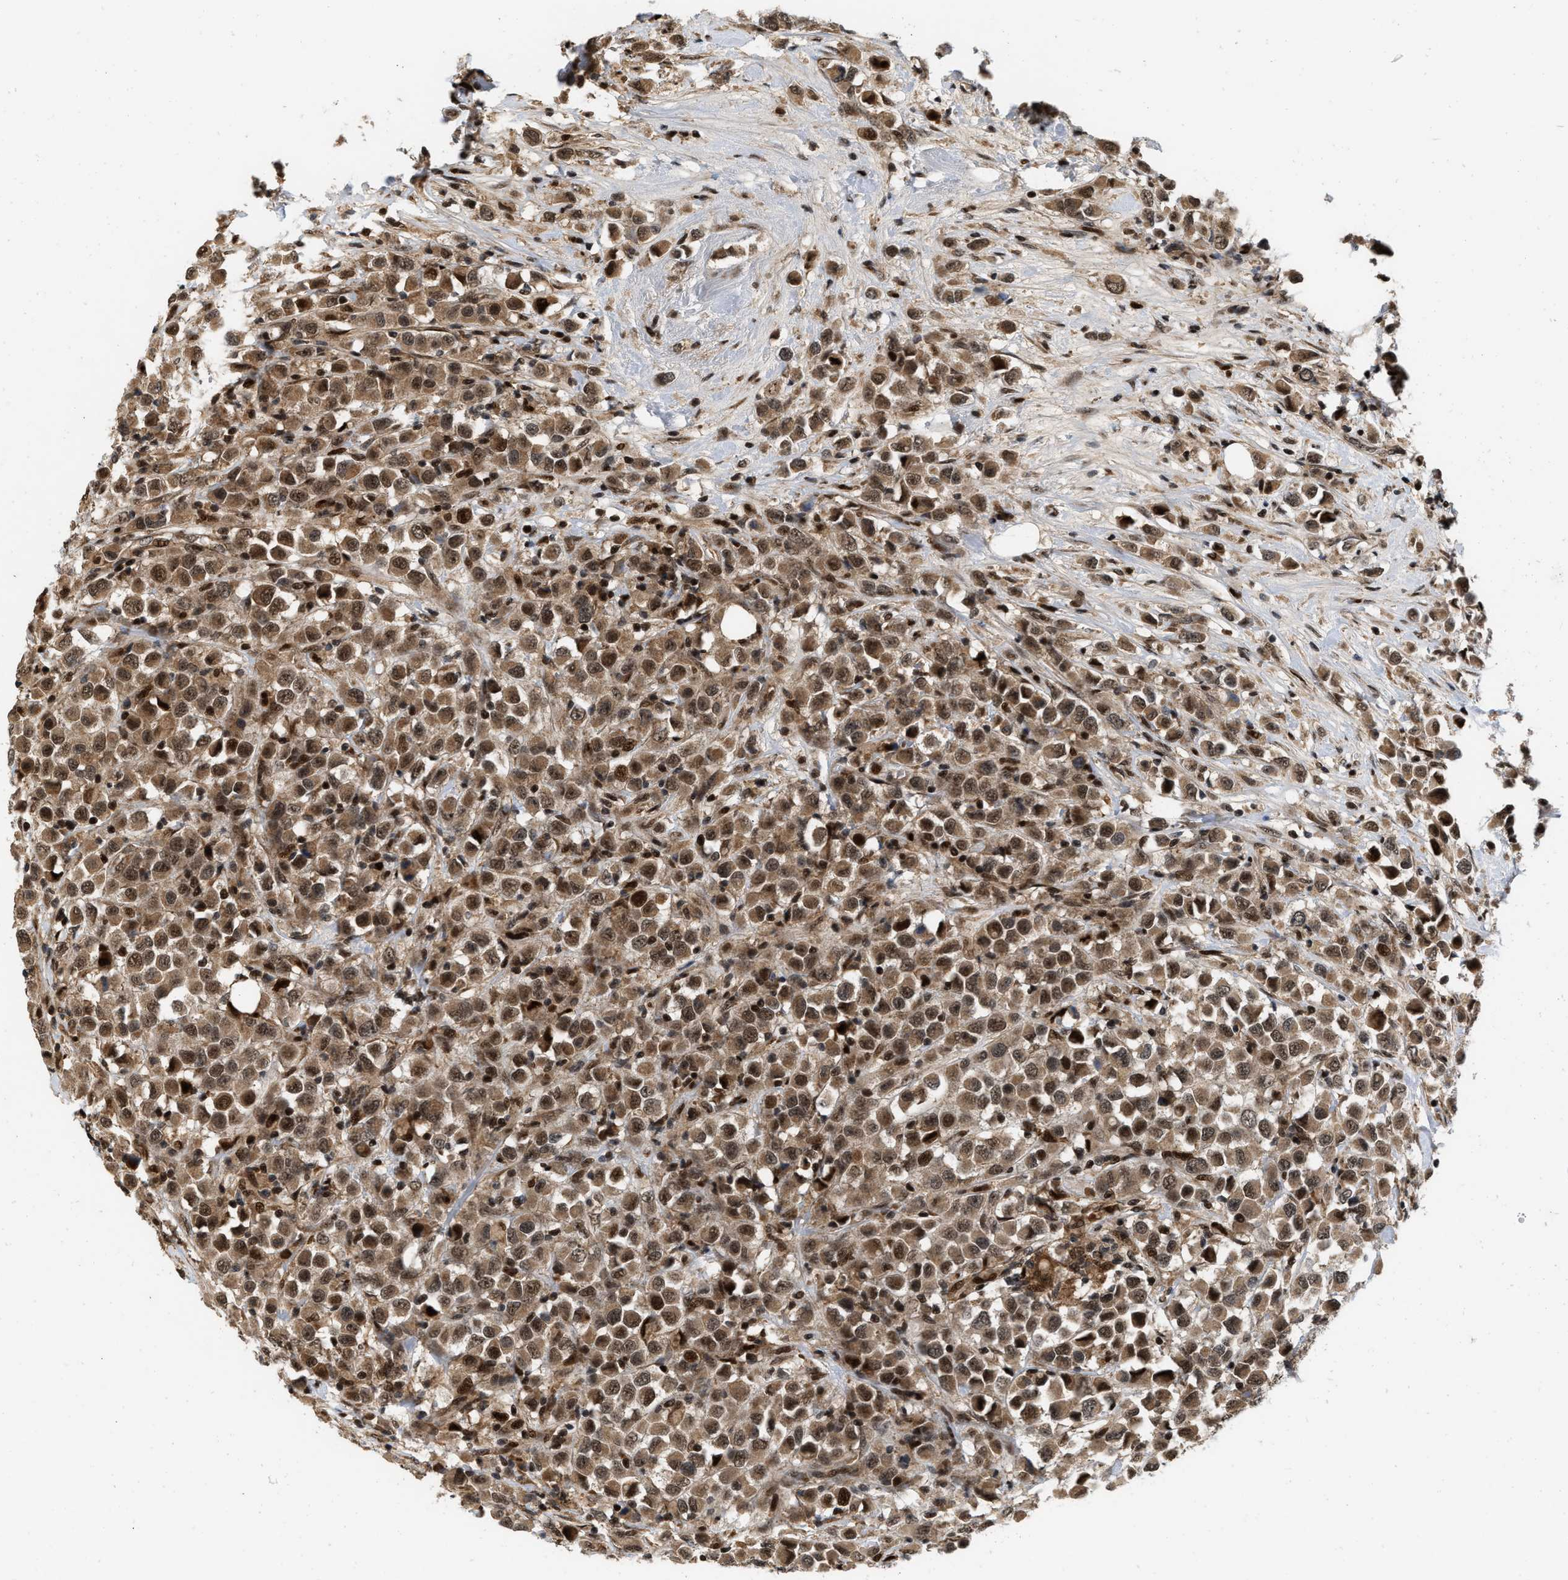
{"staining": {"intensity": "strong", "quantity": ">75%", "location": "cytoplasmic/membranous,nuclear"}, "tissue": "breast cancer", "cell_type": "Tumor cells", "image_type": "cancer", "snomed": [{"axis": "morphology", "description": "Duct carcinoma"}, {"axis": "topography", "description": "Breast"}], "caption": "This micrograph shows infiltrating ductal carcinoma (breast) stained with immunohistochemistry (IHC) to label a protein in brown. The cytoplasmic/membranous and nuclear of tumor cells show strong positivity for the protein. Nuclei are counter-stained blue.", "gene": "ANKRD11", "patient": {"sex": "female", "age": 61}}